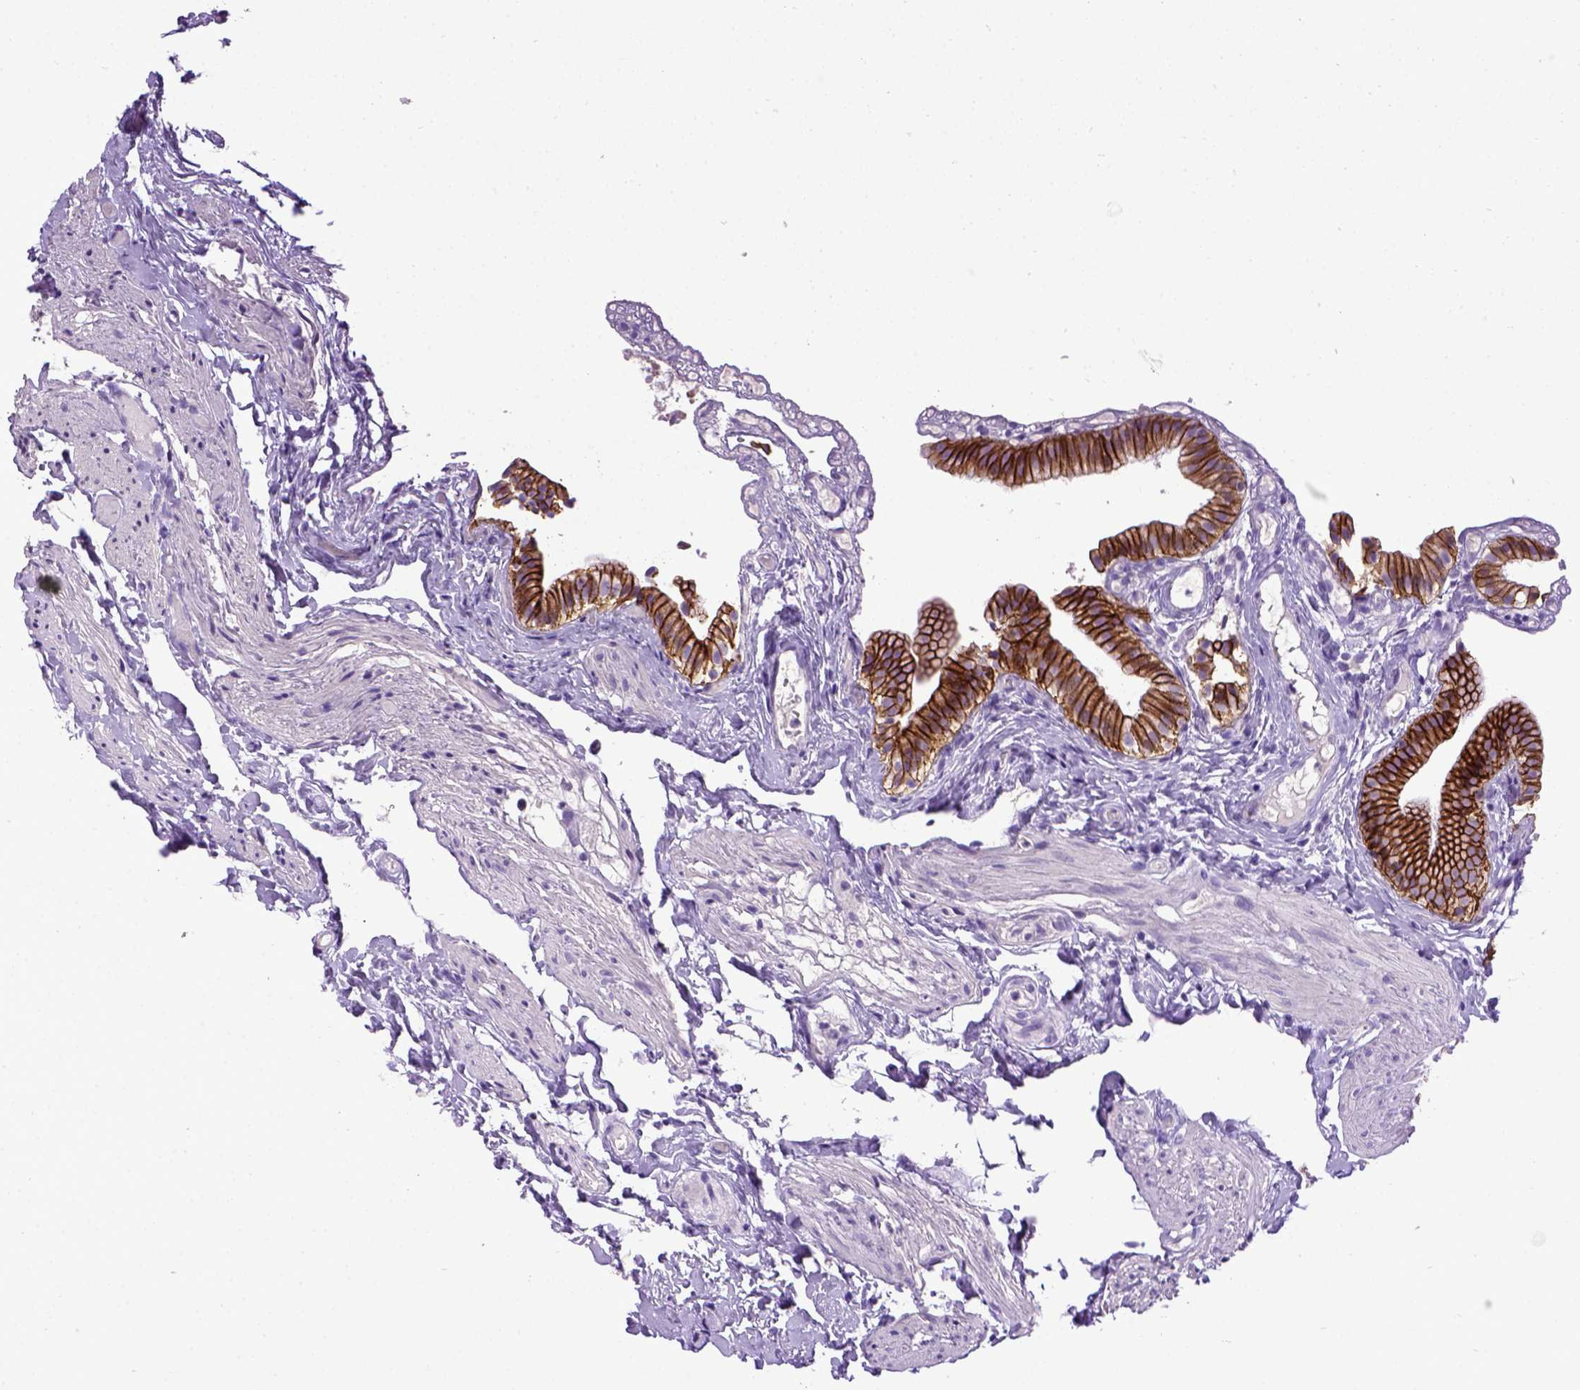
{"staining": {"intensity": "strong", "quantity": ">75%", "location": "cytoplasmic/membranous"}, "tissue": "gallbladder", "cell_type": "Glandular cells", "image_type": "normal", "snomed": [{"axis": "morphology", "description": "Normal tissue, NOS"}, {"axis": "topography", "description": "Gallbladder"}], "caption": "Gallbladder stained with IHC demonstrates strong cytoplasmic/membranous expression in approximately >75% of glandular cells. Ihc stains the protein of interest in brown and the nuclei are stained blue.", "gene": "CDH1", "patient": {"sex": "female", "age": 47}}